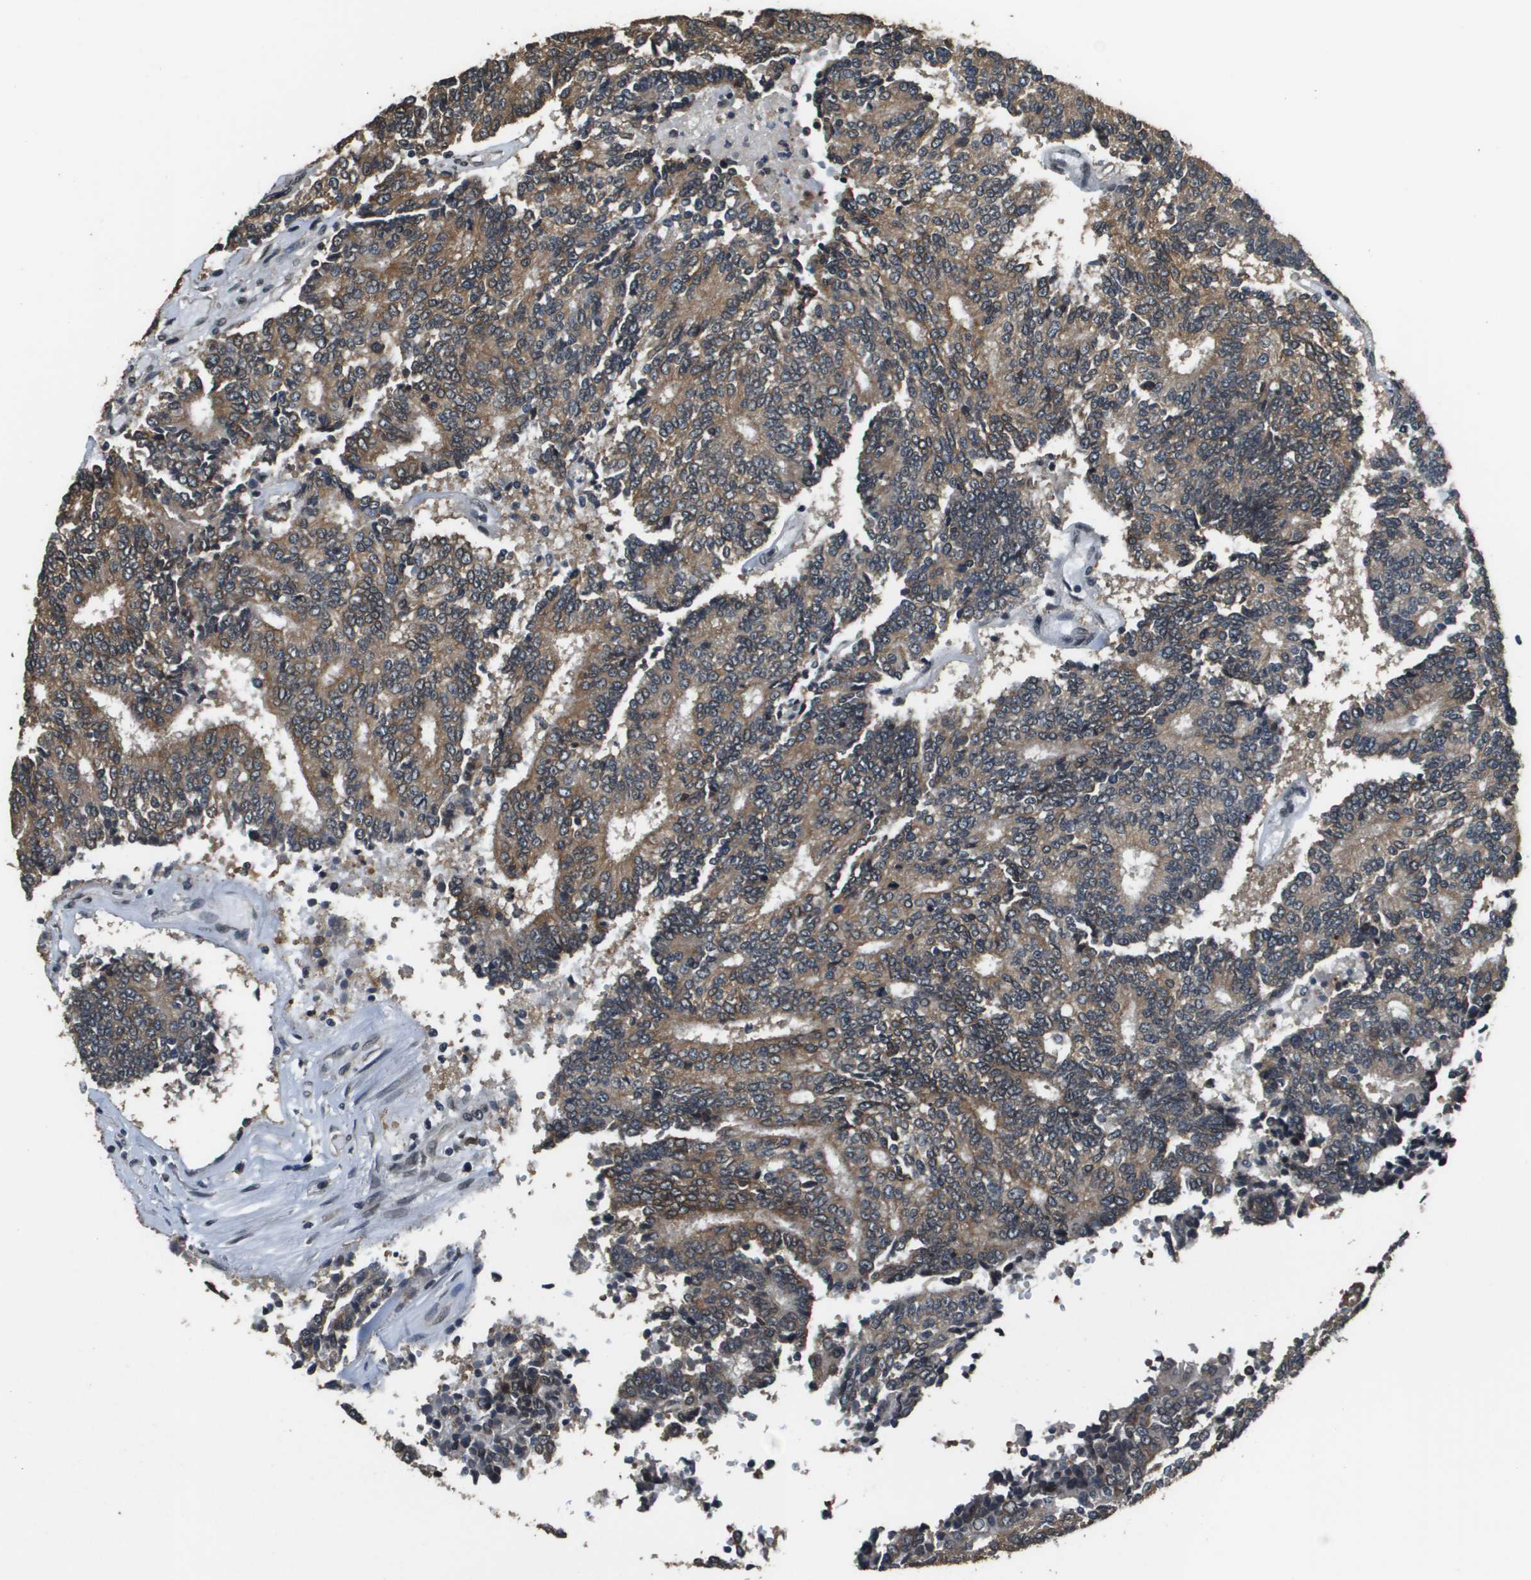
{"staining": {"intensity": "moderate", "quantity": ">75%", "location": "cytoplasmic/membranous"}, "tissue": "prostate cancer", "cell_type": "Tumor cells", "image_type": "cancer", "snomed": [{"axis": "morphology", "description": "Normal tissue, NOS"}, {"axis": "morphology", "description": "Adenocarcinoma, High grade"}, {"axis": "topography", "description": "Prostate"}, {"axis": "topography", "description": "Seminal veicle"}], "caption": "Human prostate cancer (high-grade adenocarcinoma) stained with a protein marker exhibits moderate staining in tumor cells.", "gene": "FANCC", "patient": {"sex": "male", "age": 55}}